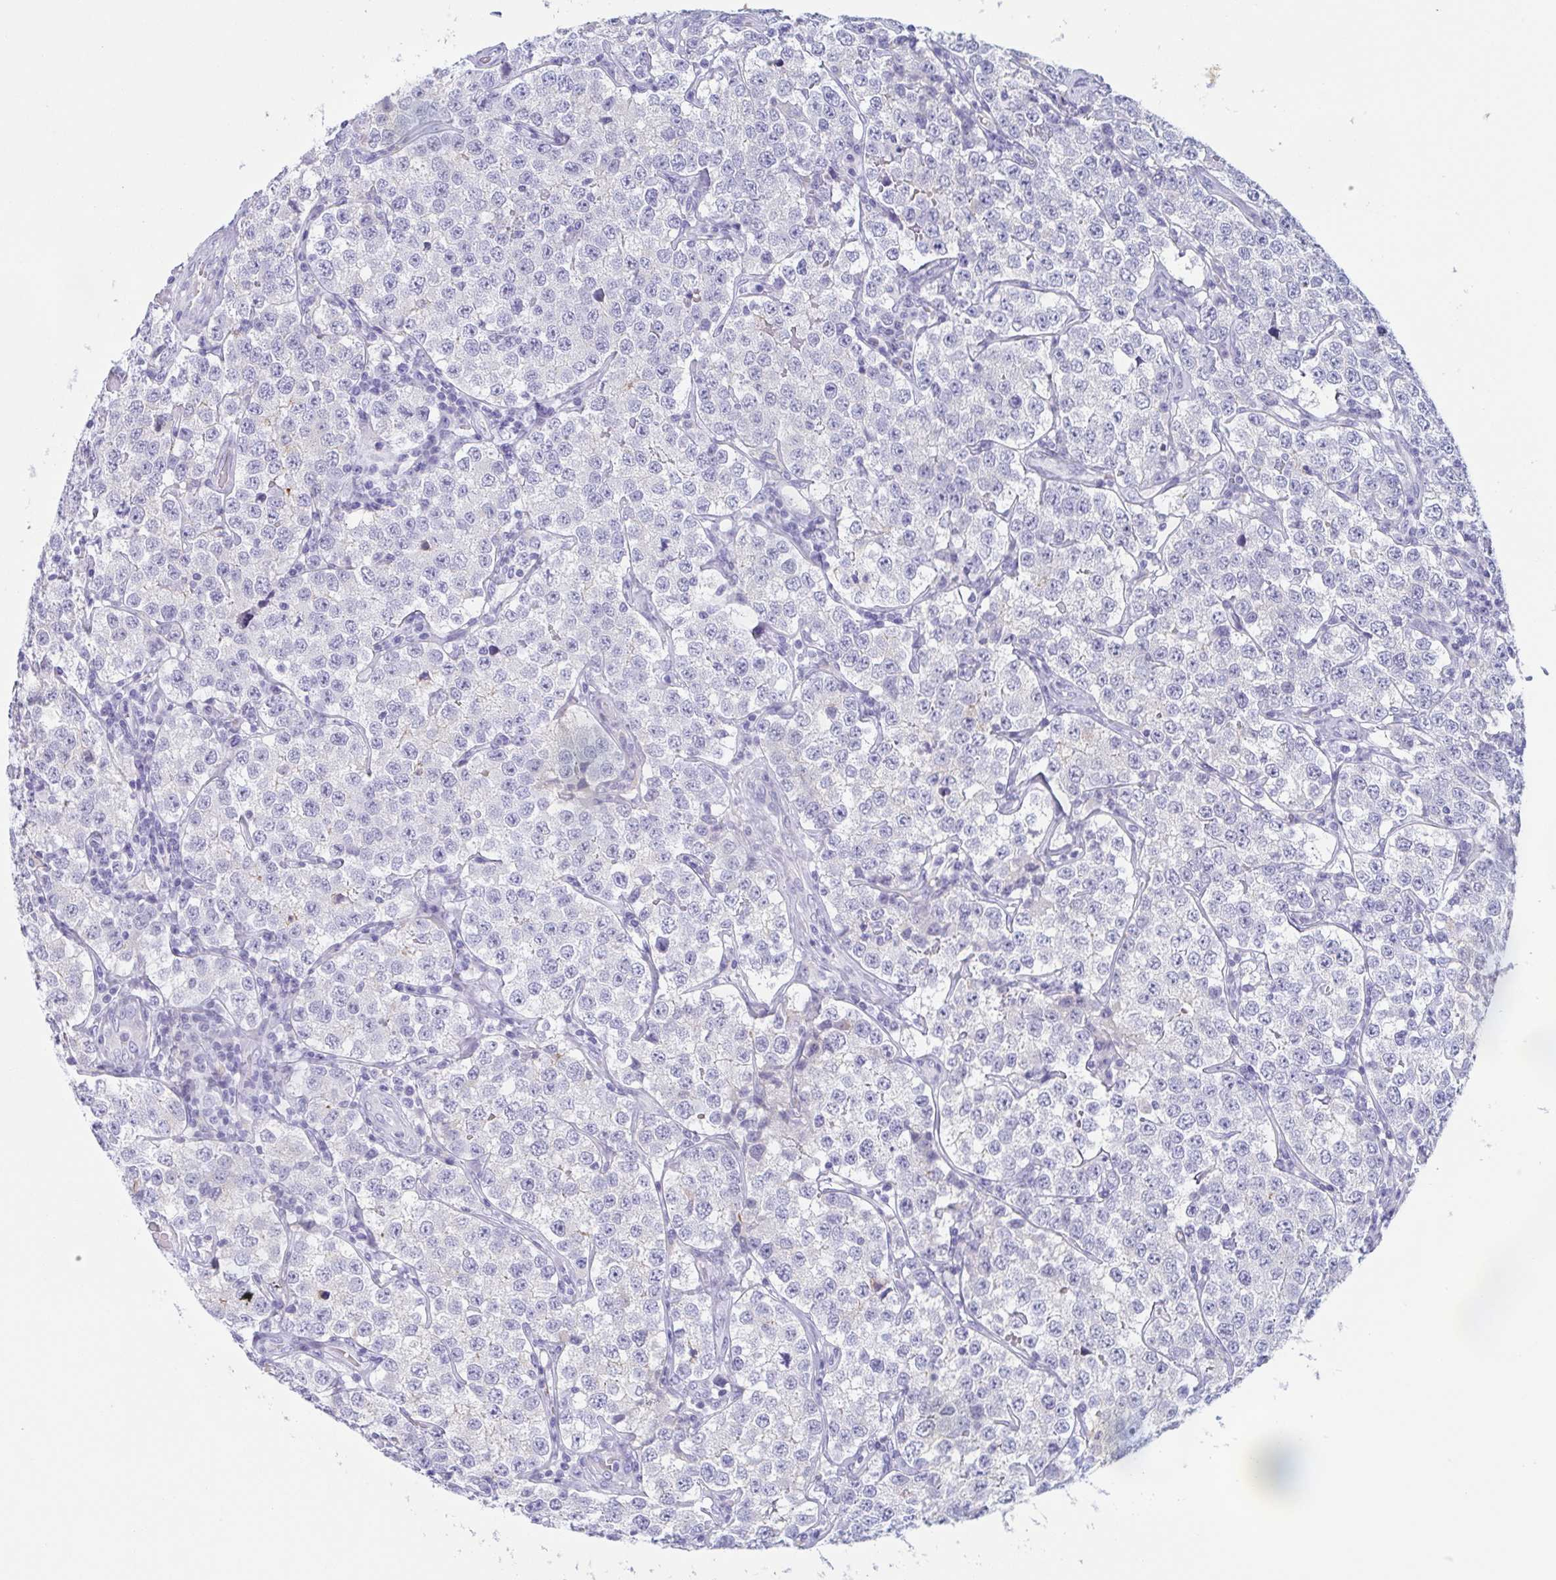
{"staining": {"intensity": "negative", "quantity": "none", "location": "none"}, "tissue": "testis cancer", "cell_type": "Tumor cells", "image_type": "cancer", "snomed": [{"axis": "morphology", "description": "Seminoma, NOS"}, {"axis": "topography", "description": "Testis"}], "caption": "Testis cancer stained for a protein using IHC exhibits no positivity tumor cells.", "gene": "TAGLN3", "patient": {"sex": "male", "age": 34}}